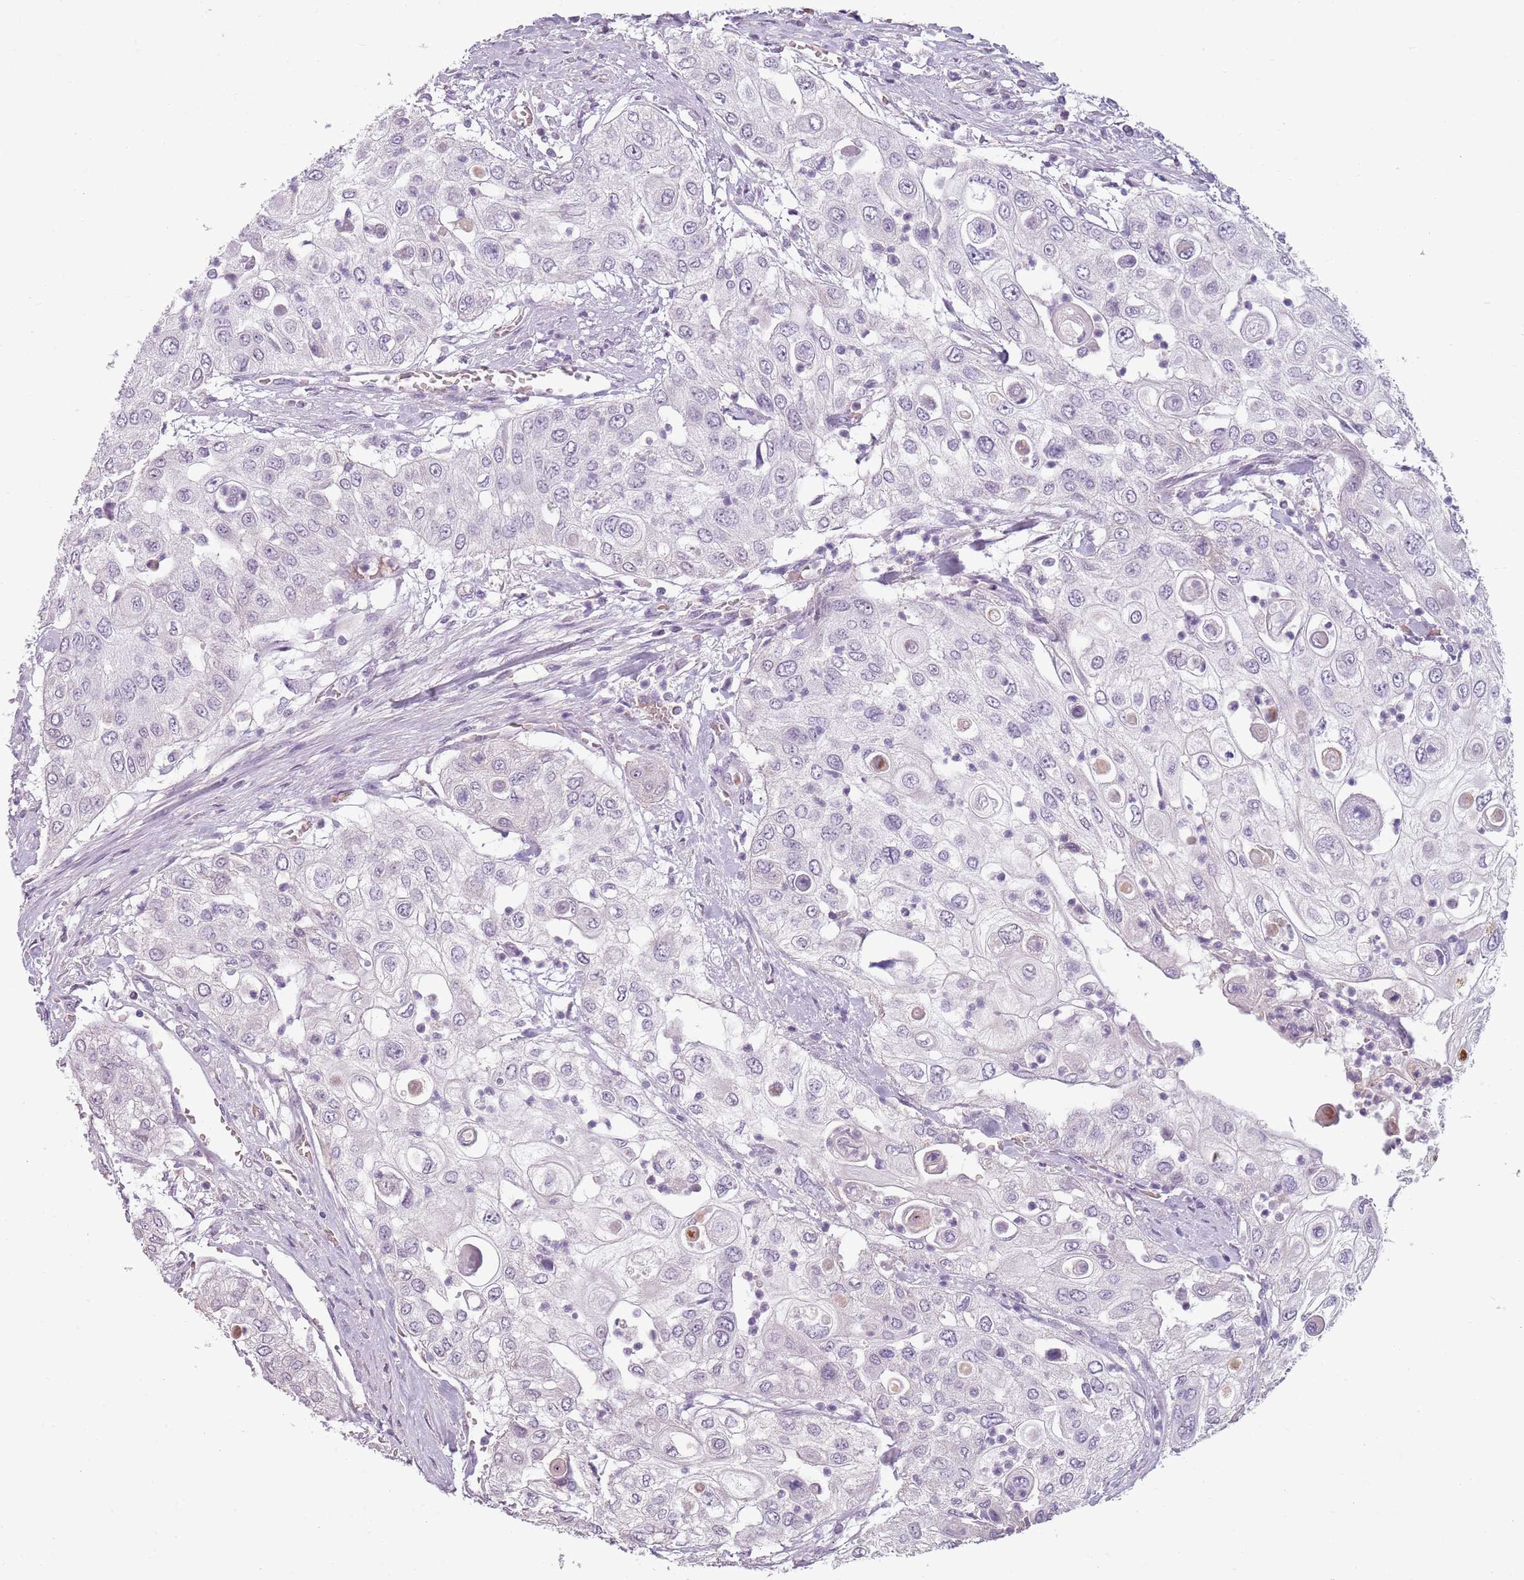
{"staining": {"intensity": "negative", "quantity": "none", "location": "none"}, "tissue": "urothelial cancer", "cell_type": "Tumor cells", "image_type": "cancer", "snomed": [{"axis": "morphology", "description": "Urothelial carcinoma, High grade"}, {"axis": "topography", "description": "Urinary bladder"}], "caption": "A histopathology image of high-grade urothelial carcinoma stained for a protein reveals no brown staining in tumor cells.", "gene": "PIEZO1", "patient": {"sex": "female", "age": 79}}